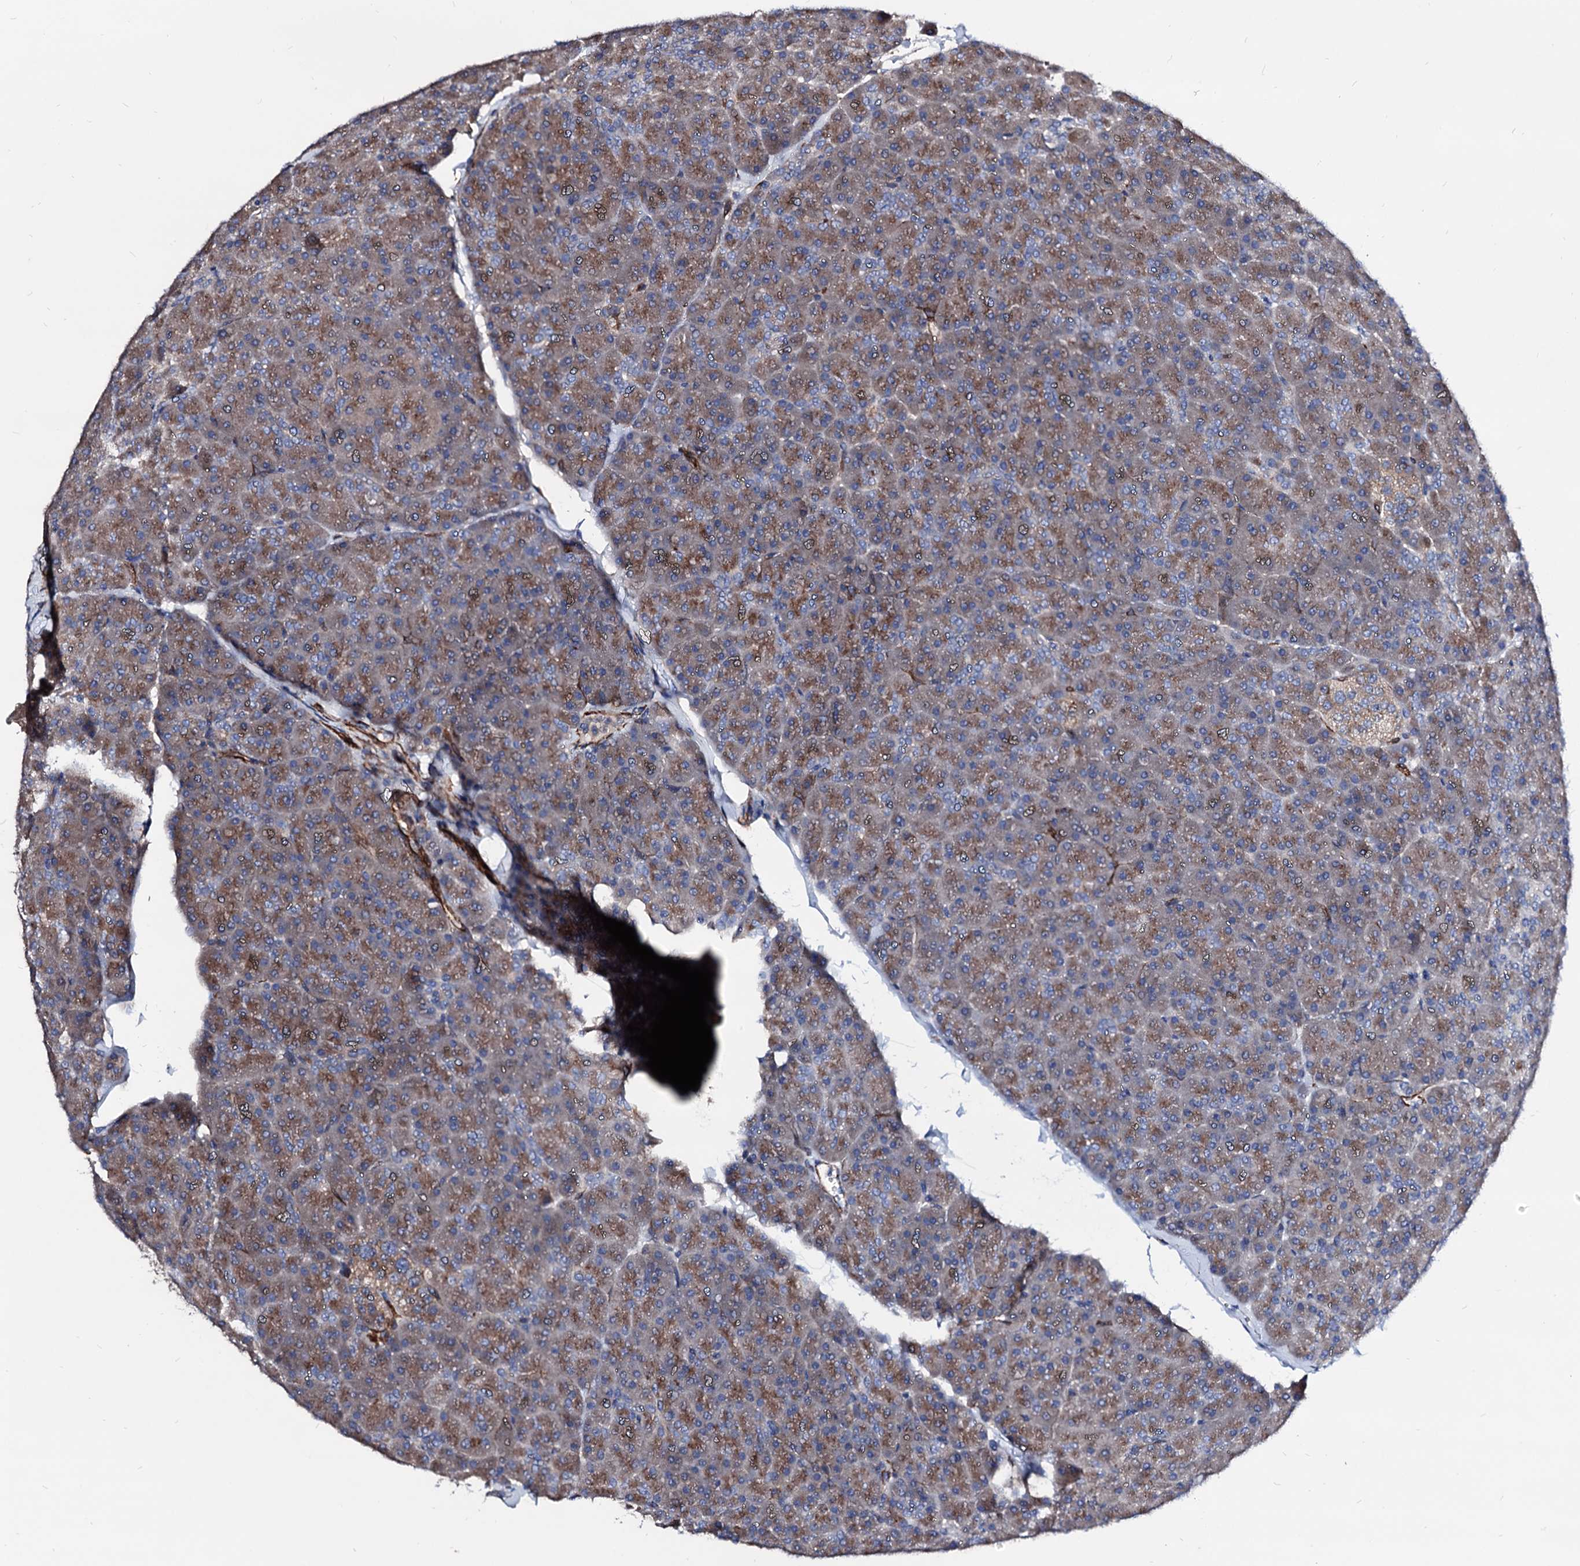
{"staining": {"intensity": "moderate", "quantity": ">75%", "location": "cytoplasmic/membranous"}, "tissue": "pancreas", "cell_type": "Exocrine glandular cells", "image_type": "normal", "snomed": [{"axis": "morphology", "description": "Normal tissue, NOS"}, {"axis": "topography", "description": "Pancreas"}], "caption": "Human pancreas stained with a brown dye exhibits moderate cytoplasmic/membranous positive staining in approximately >75% of exocrine glandular cells.", "gene": "WDR11", "patient": {"sex": "male", "age": 36}}